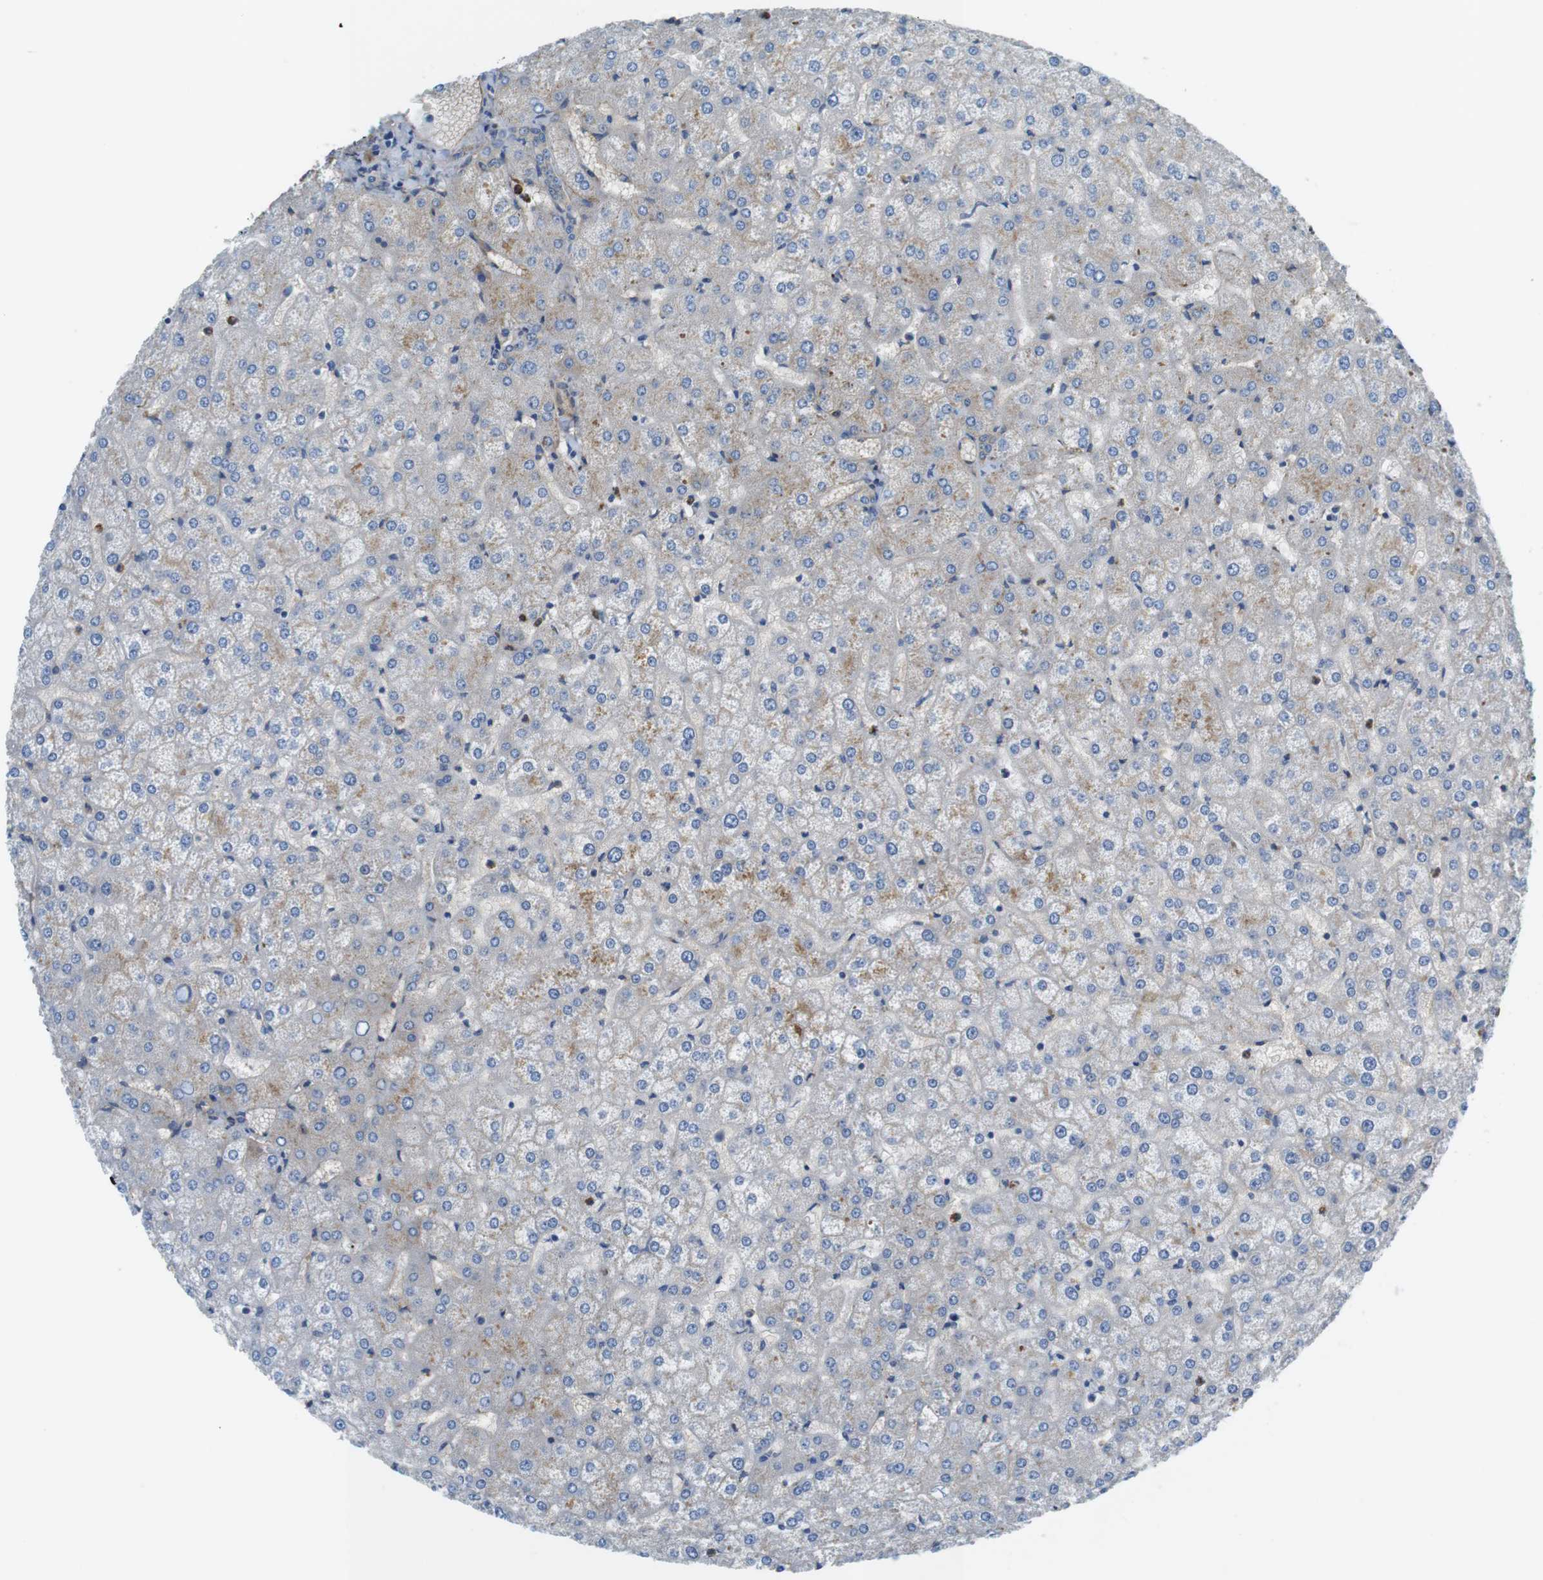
{"staining": {"intensity": "negative", "quantity": "none", "location": "none"}, "tissue": "liver", "cell_type": "Cholangiocytes", "image_type": "normal", "snomed": [{"axis": "morphology", "description": "Normal tissue, NOS"}, {"axis": "topography", "description": "Liver"}], "caption": "Liver stained for a protein using IHC exhibits no positivity cholangiocytes.", "gene": "EMP2", "patient": {"sex": "female", "age": 32}}